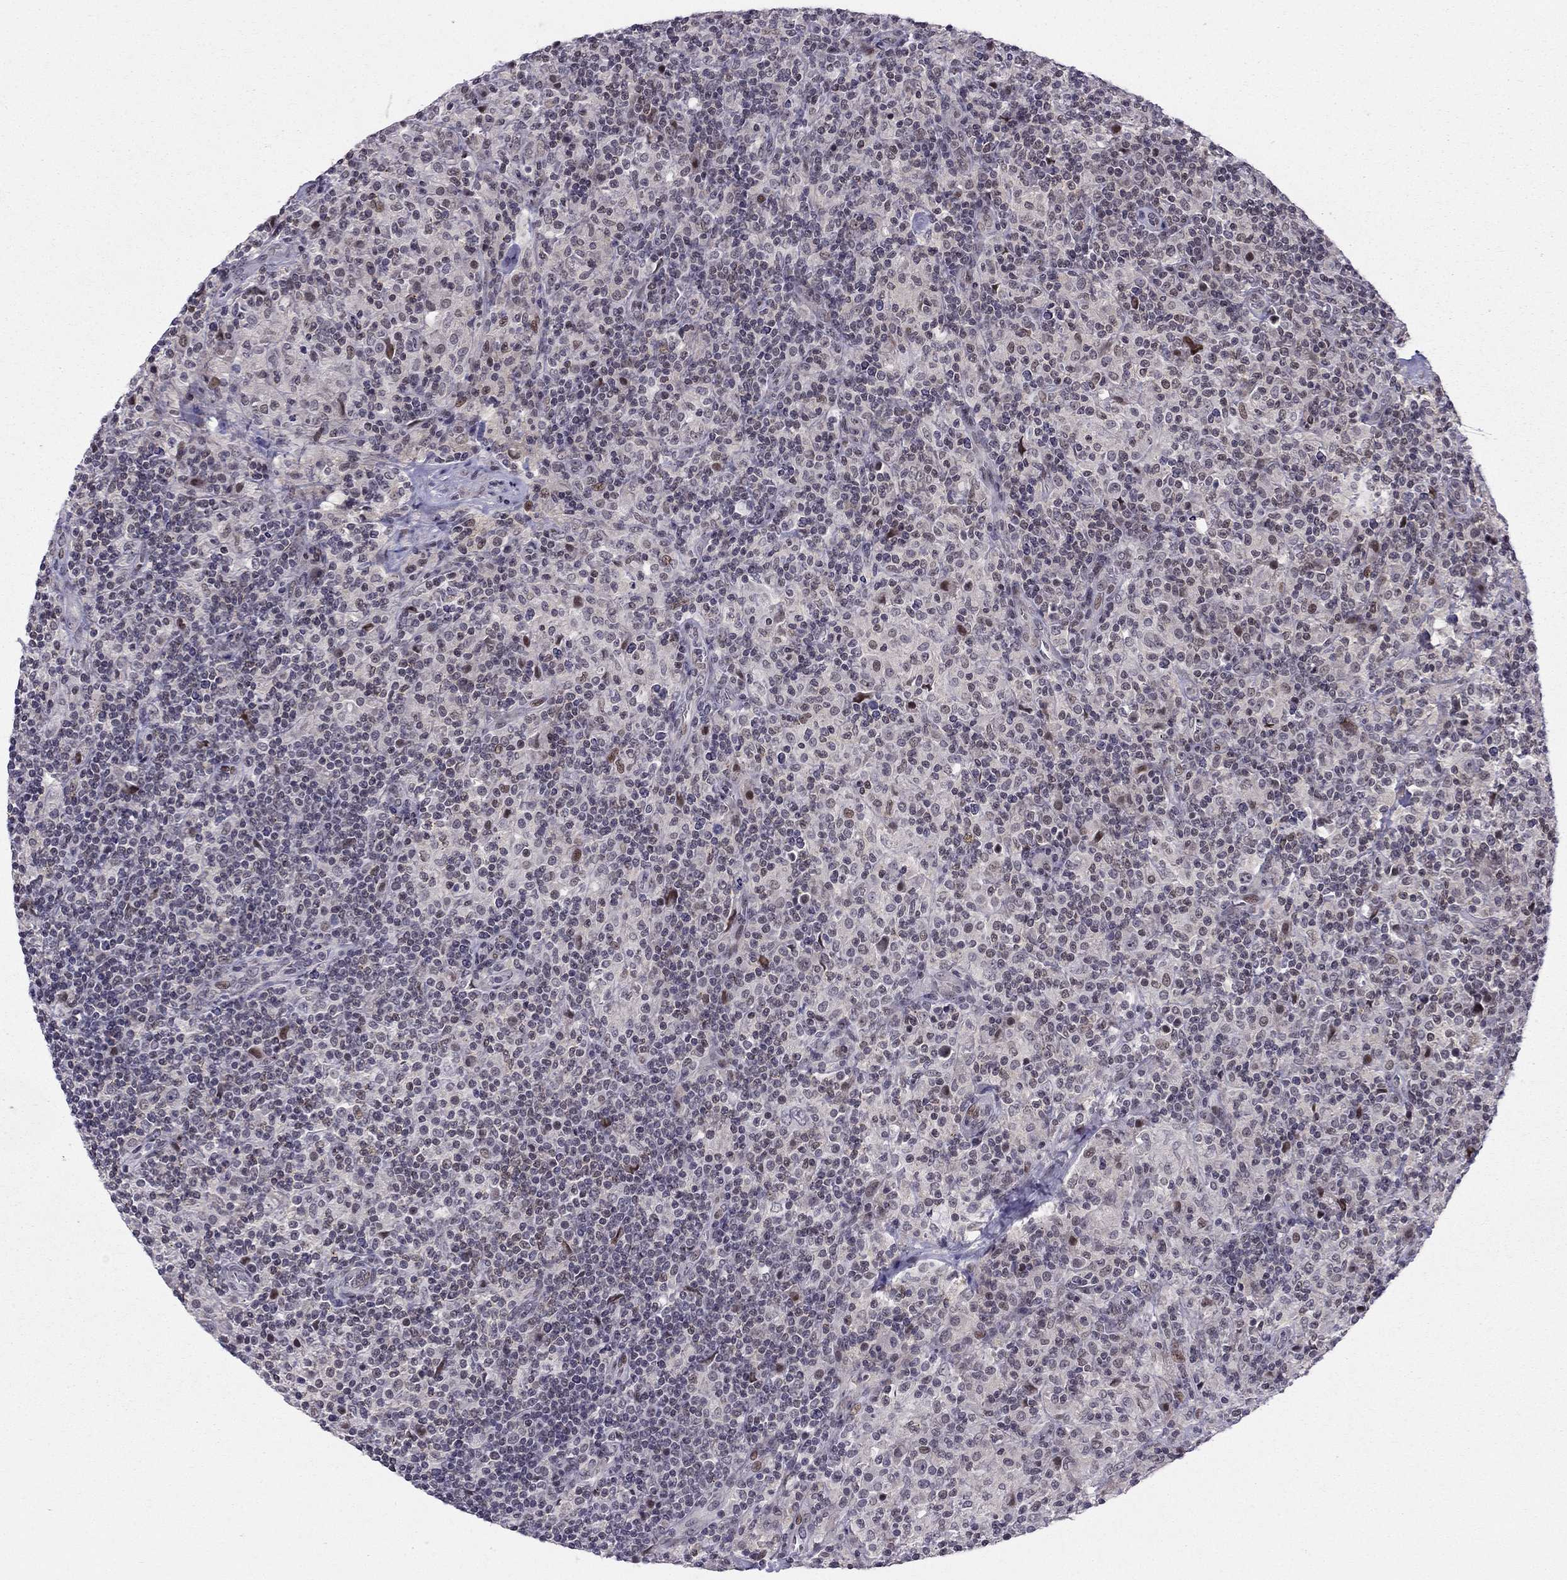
{"staining": {"intensity": "negative", "quantity": "none", "location": "none"}, "tissue": "lymphoma", "cell_type": "Tumor cells", "image_type": "cancer", "snomed": [{"axis": "morphology", "description": "Hodgkin's disease, NOS"}, {"axis": "topography", "description": "Lymph node"}], "caption": "There is no significant staining in tumor cells of lymphoma.", "gene": "RPRD2", "patient": {"sex": "male", "age": 70}}